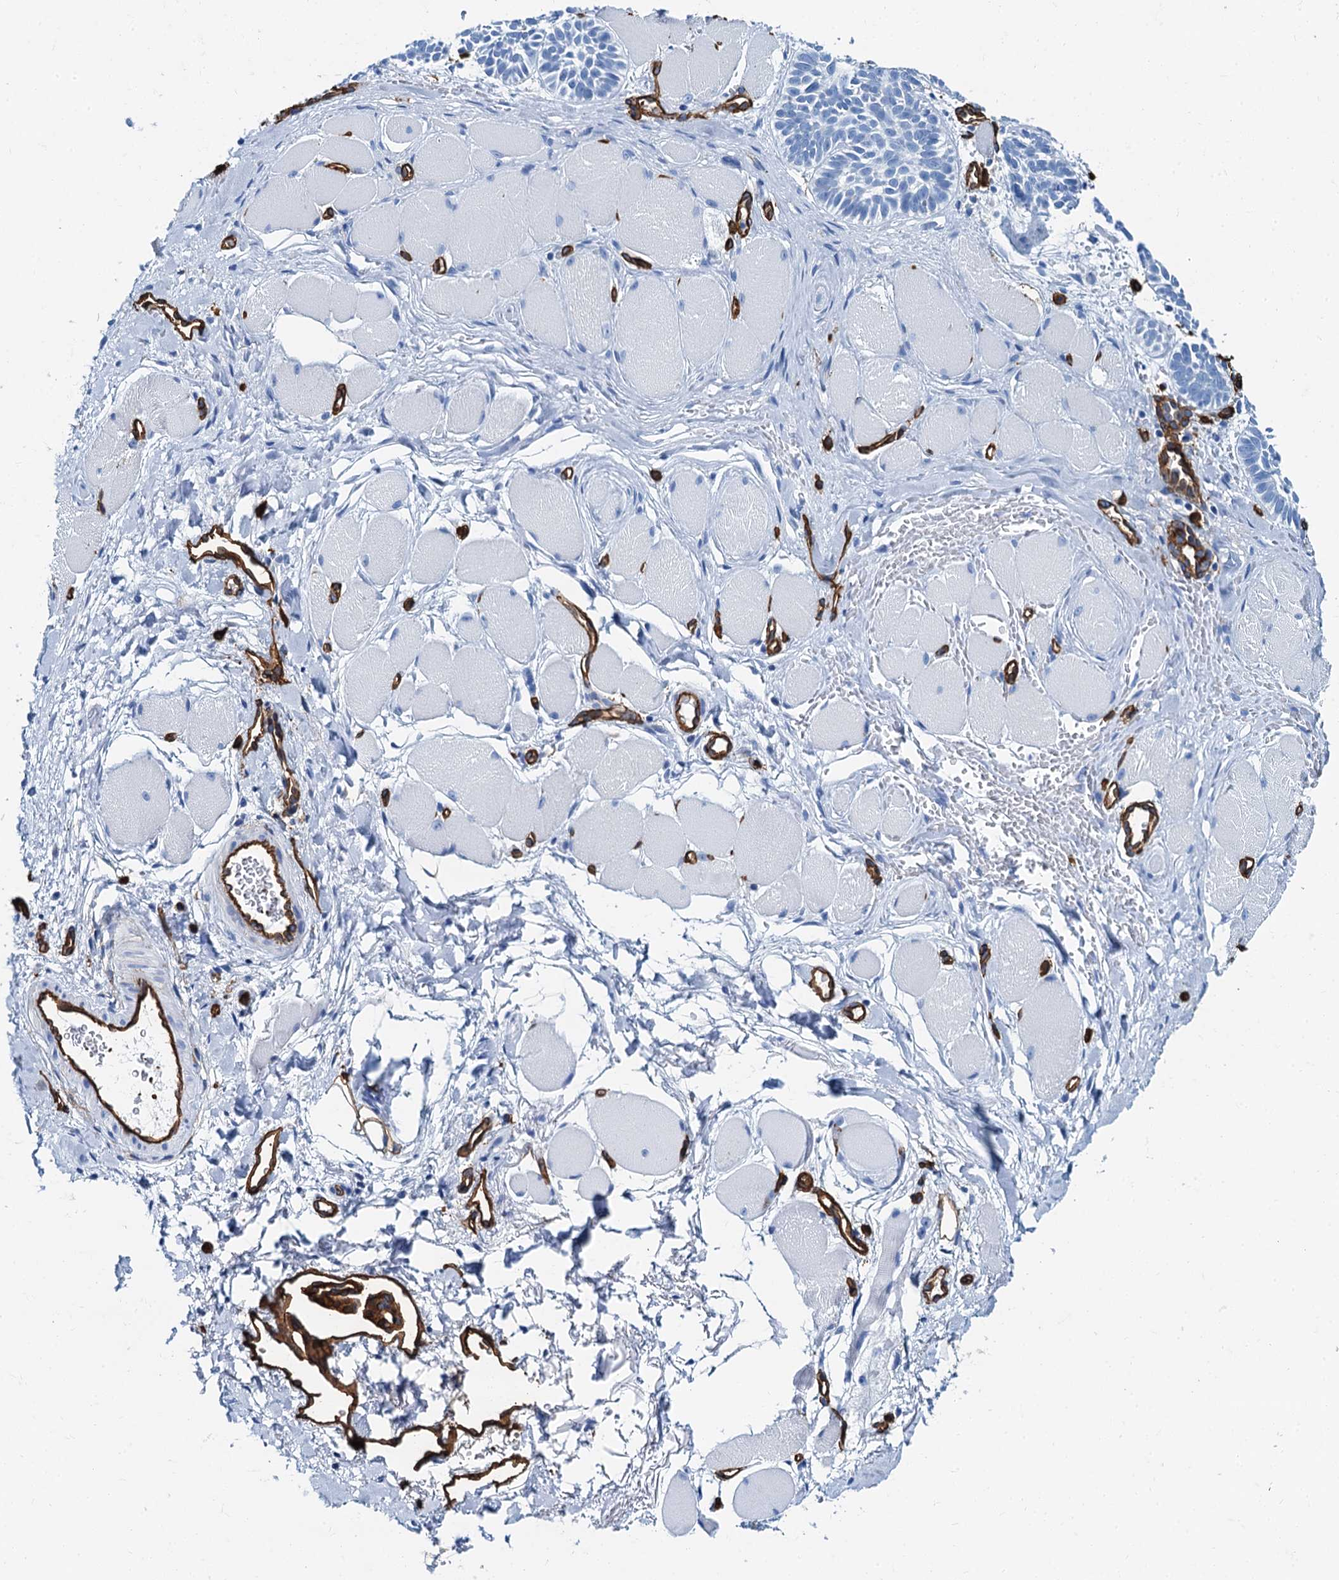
{"staining": {"intensity": "negative", "quantity": "none", "location": "none"}, "tissue": "skin cancer", "cell_type": "Tumor cells", "image_type": "cancer", "snomed": [{"axis": "morphology", "description": "Basal cell carcinoma"}, {"axis": "topography", "description": "Skin"}], "caption": "The immunohistochemistry (IHC) image has no significant expression in tumor cells of skin cancer tissue.", "gene": "CAVIN2", "patient": {"sex": "male", "age": 85}}